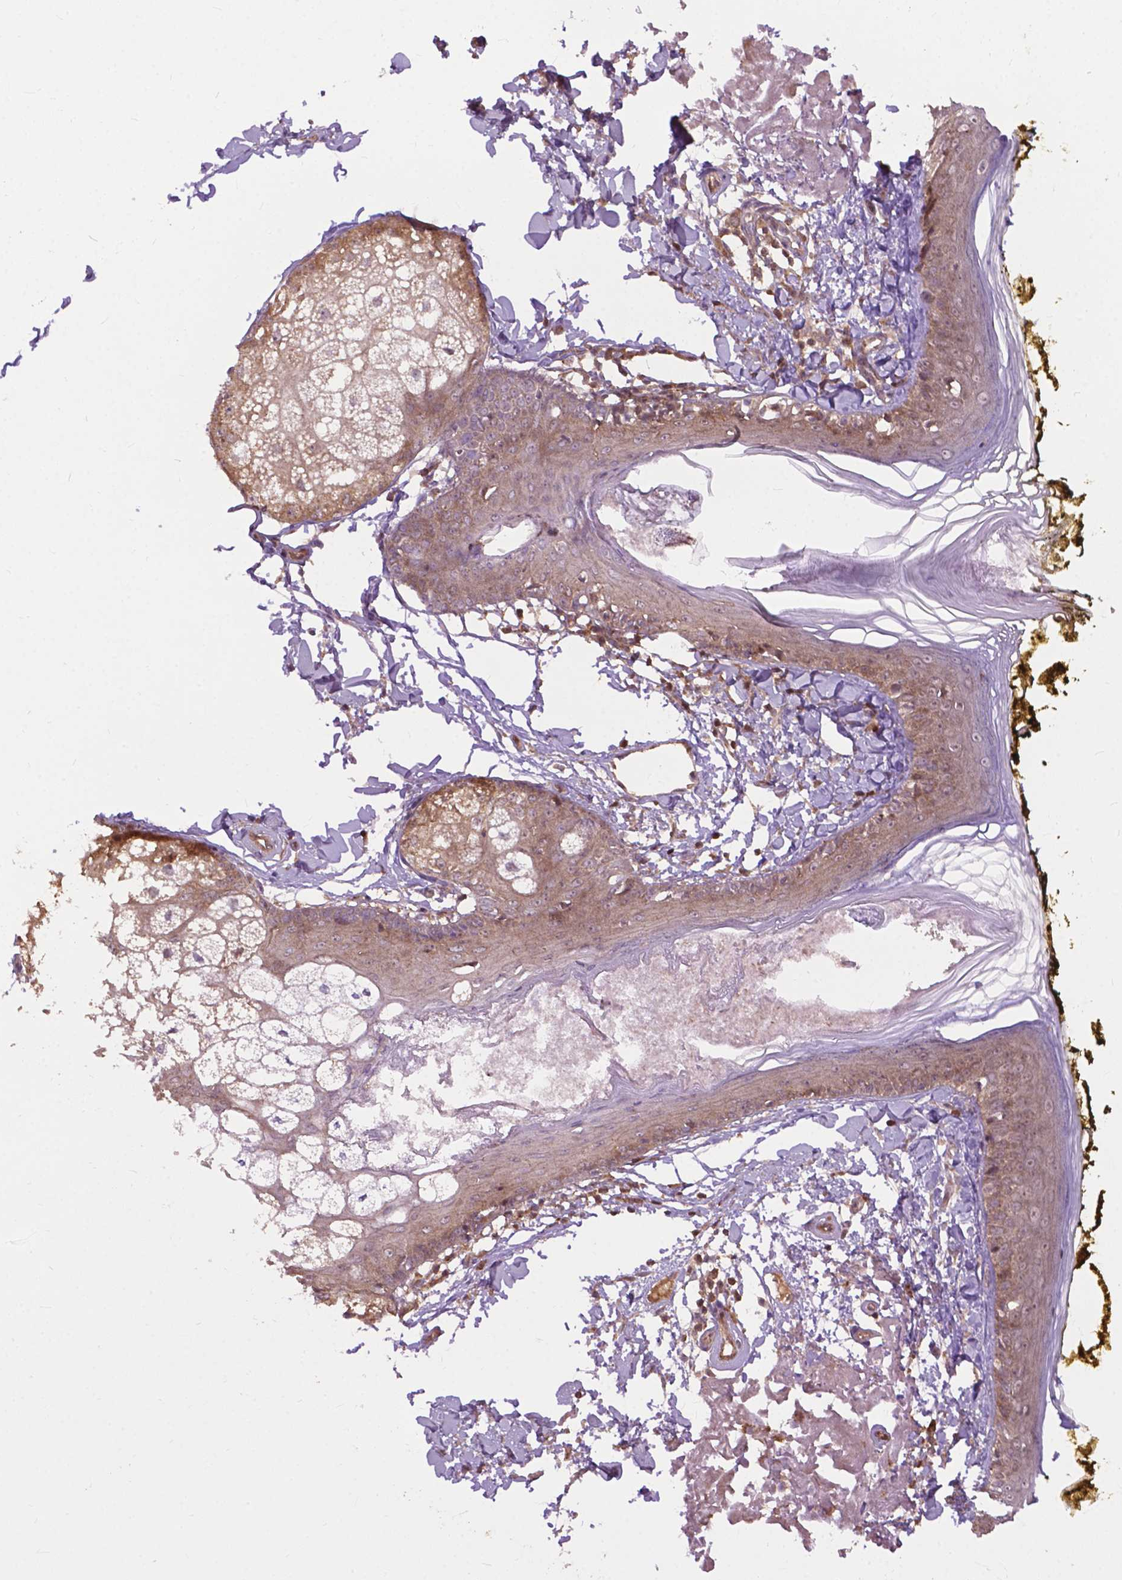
{"staining": {"intensity": "negative", "quantity": "none", "location": "none"}, "tissue": "skin", "cell_type": "Fibroblasts", "image_type": "normal", "snomed": [{"axis": "morphology", "description": "Normal tissue, NOS"}, {"axis": "topography", "description": "Skin"}], "caption": "Fibroblasts are negative for protein expression in benign human skin. (DAB IHC with hematoxylin counter stain).", "gene": "CHMP4A", "patient": {"sex": "male", "age": 76}}